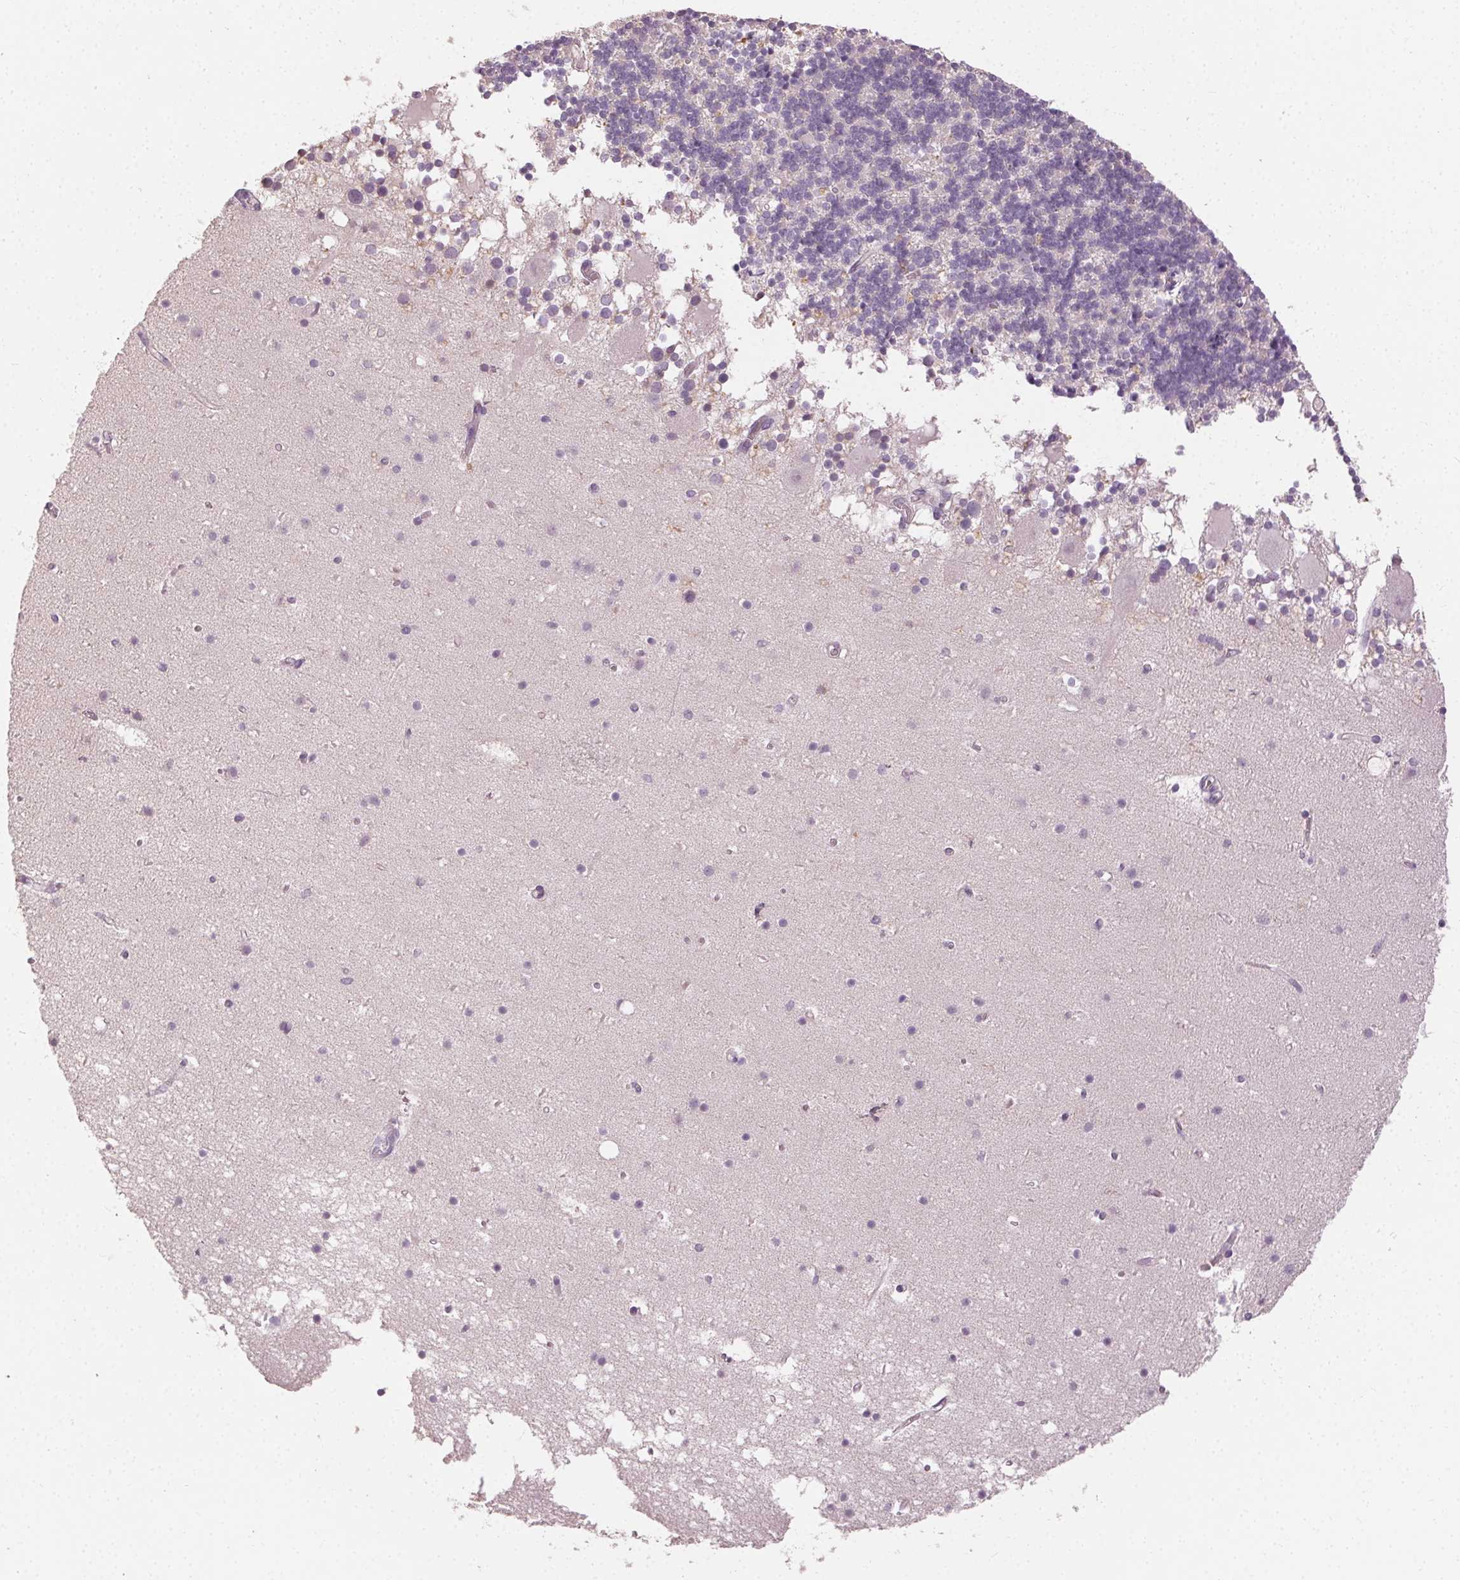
{"staining": {"intensity": "negative", "quantity": "none", "location": "none"}, "tissue": "cerebellum", "cell_type": "Cells in granular layer", "image_type": "normal", "snomed": [{"axis": "morphology", "description": "Normal tissue, NOS"}, {"axis": "topography", "description": "Cerebellum"}], "caption": "Immunohistochemistry (IHC) photomicrograph of unremarkable cerebellum: human cerebellum stained with DAB (3,3'-diaminobenzidine) demonstrates no significant protein expression in cells in granular layer.", "gene": "CLTRN", "patient": {"sex": "male", "age": 70}}